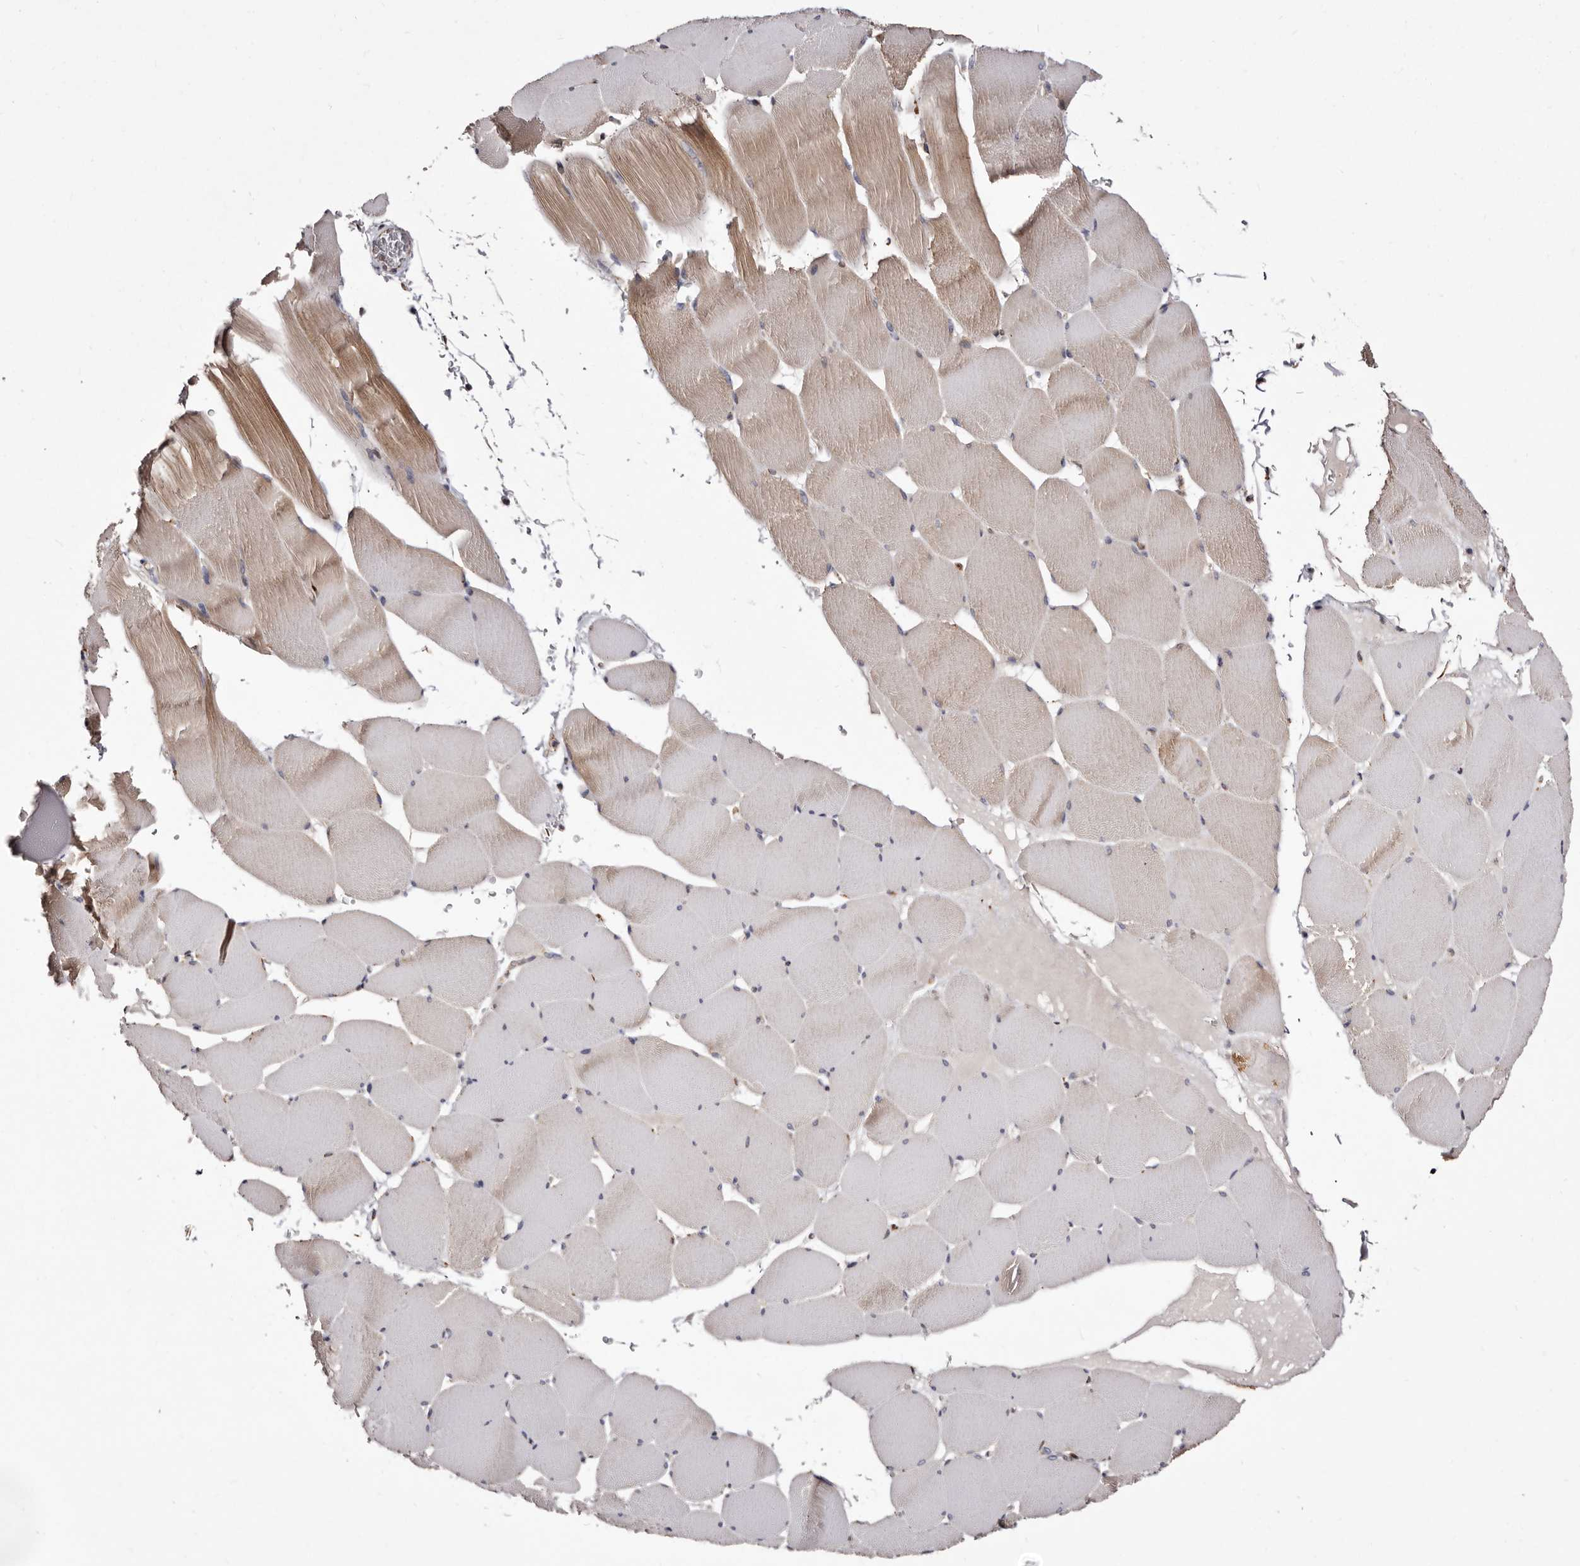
{"staining": {"intensity": "moderate", "quantity": "25%-75%", "location": "cytoplasmic/membranous"}, "tissue": "skeletal muscle", "cell_type": "Myocytes", "image_type": "normal", "snomed": [{"axis": "morphology", "description": "Normal tissue, NOS"}, {"axis": "topography", "description": "Skeletal muscle"}], "caption": "The micrograph shows staining of benign skeletal muscle, revealing moderate cytoplasmic/membranous protein expression (brown color) within myocytes.", "gene": "LUZP1", "patient": {"sex": "male", "age": 62}}